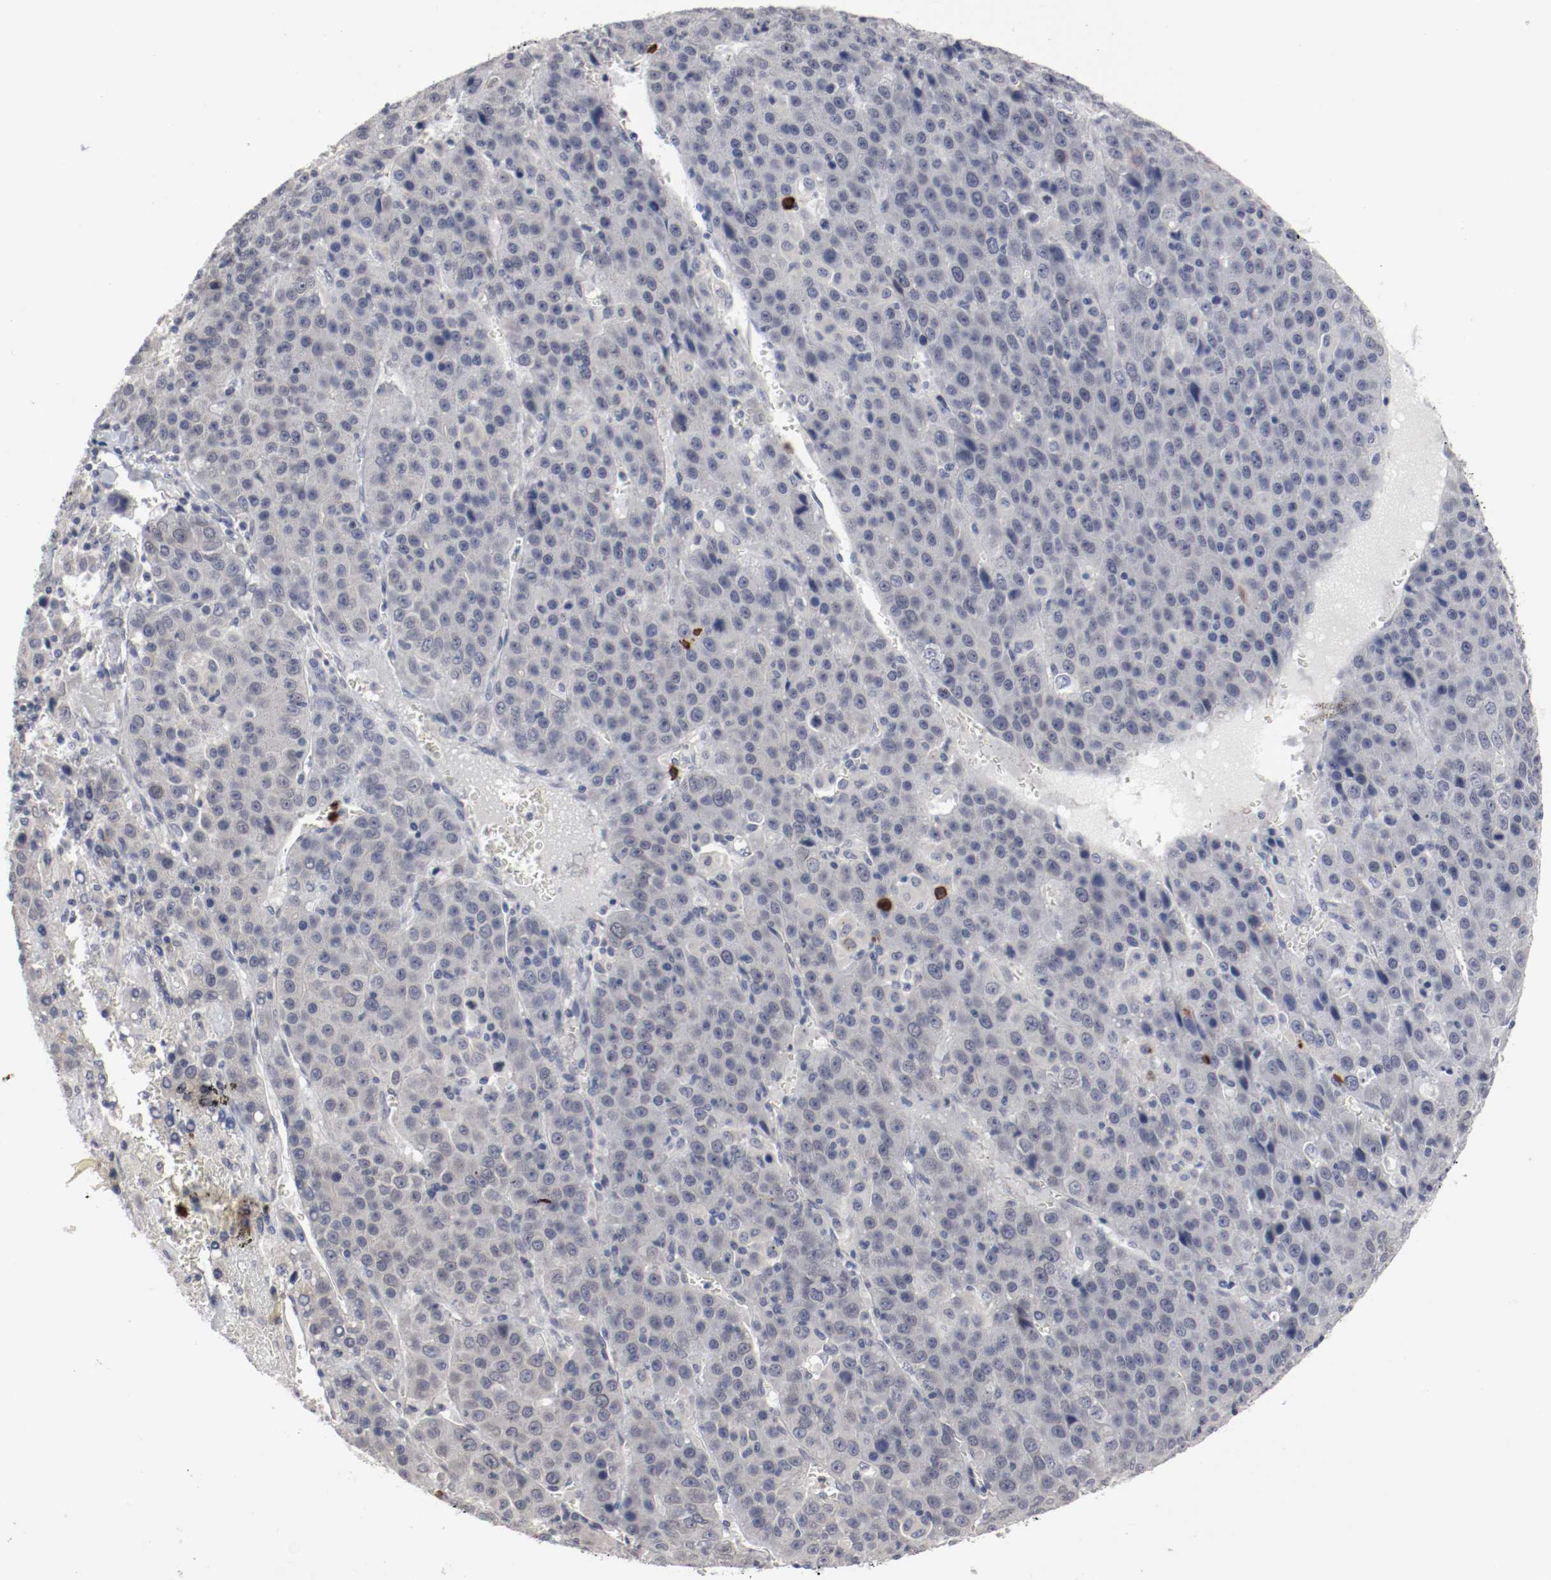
{"staining": {"intensity": "negative", "quantity": "none", "location": "none"}, "tissue": "liver cancer", "cell_type": "Tumor cells", "image_type": "cancer", "snomed": [{"axis": "morphology", "description": "Carcinoma, Hepatocellular, NOS"}, {"axis": "topography", "description": "Liver"}], "caption": "Immunohistochemistry (IHC) micrograph of neoplastic tissue: liver cancer (hepatocellular carcinoma) stained with DAB (3,3'-diaminobenzidine) reveals no significant protein expression in tumor cells.", "gene": "CEBPE", "patient": {"sex": "female", "age": 53}}